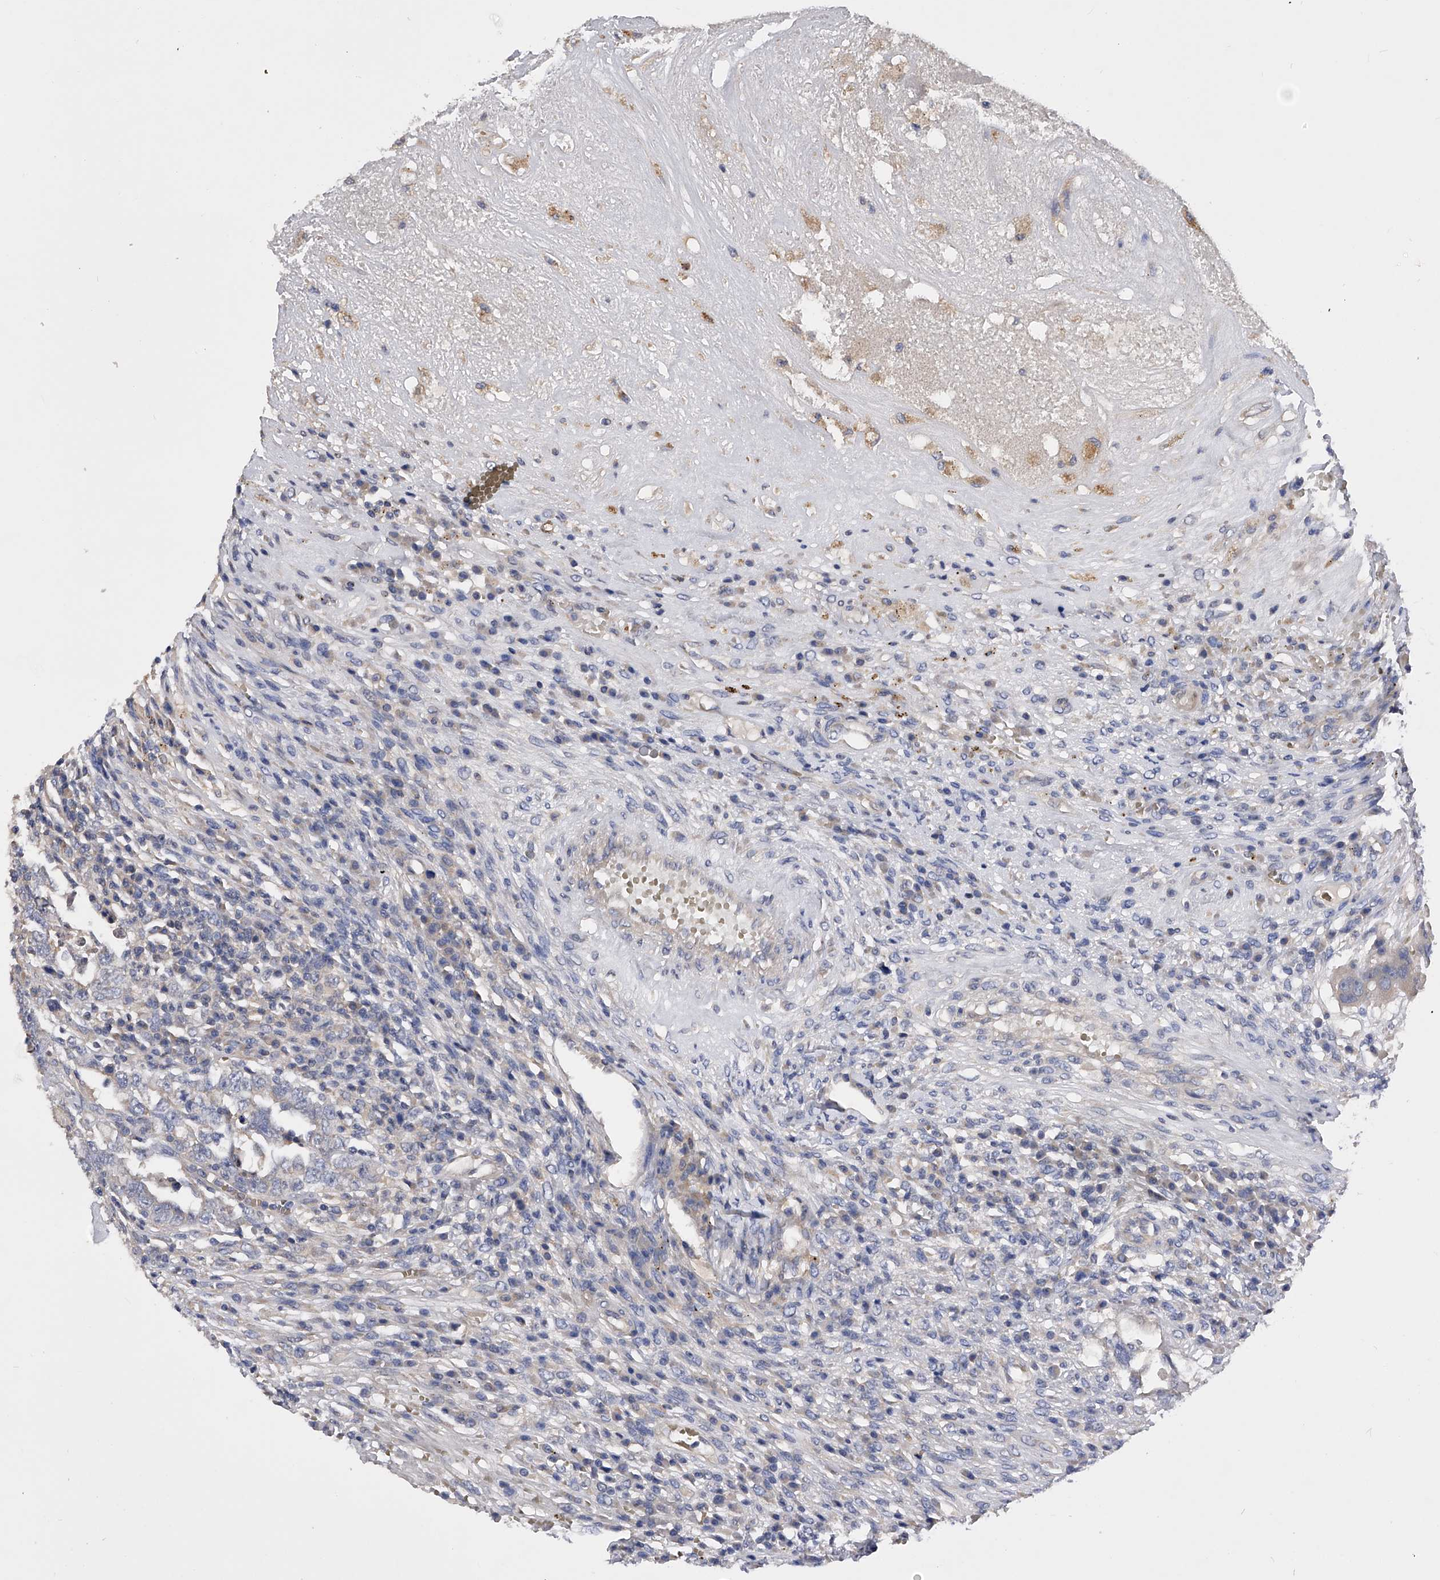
{"staining": {"intensity": "negative", "quantity": "none", "location": "none"}, "tissue": "testis cancer", "cell_type": "Tumor cells", "image_type": "cancer", "snomed": [{"axis": "morphology", "description": "Carcinoma, Embryonal, NOS"}, {"axis": "topography", "description": "Testis"}], "caption": "Micrograph shows no protein expression in tumor cells of testis embryonal carcinoma tissue.", "gene": "ARL4C", "patient": {"sex": "male", "age": 26}}